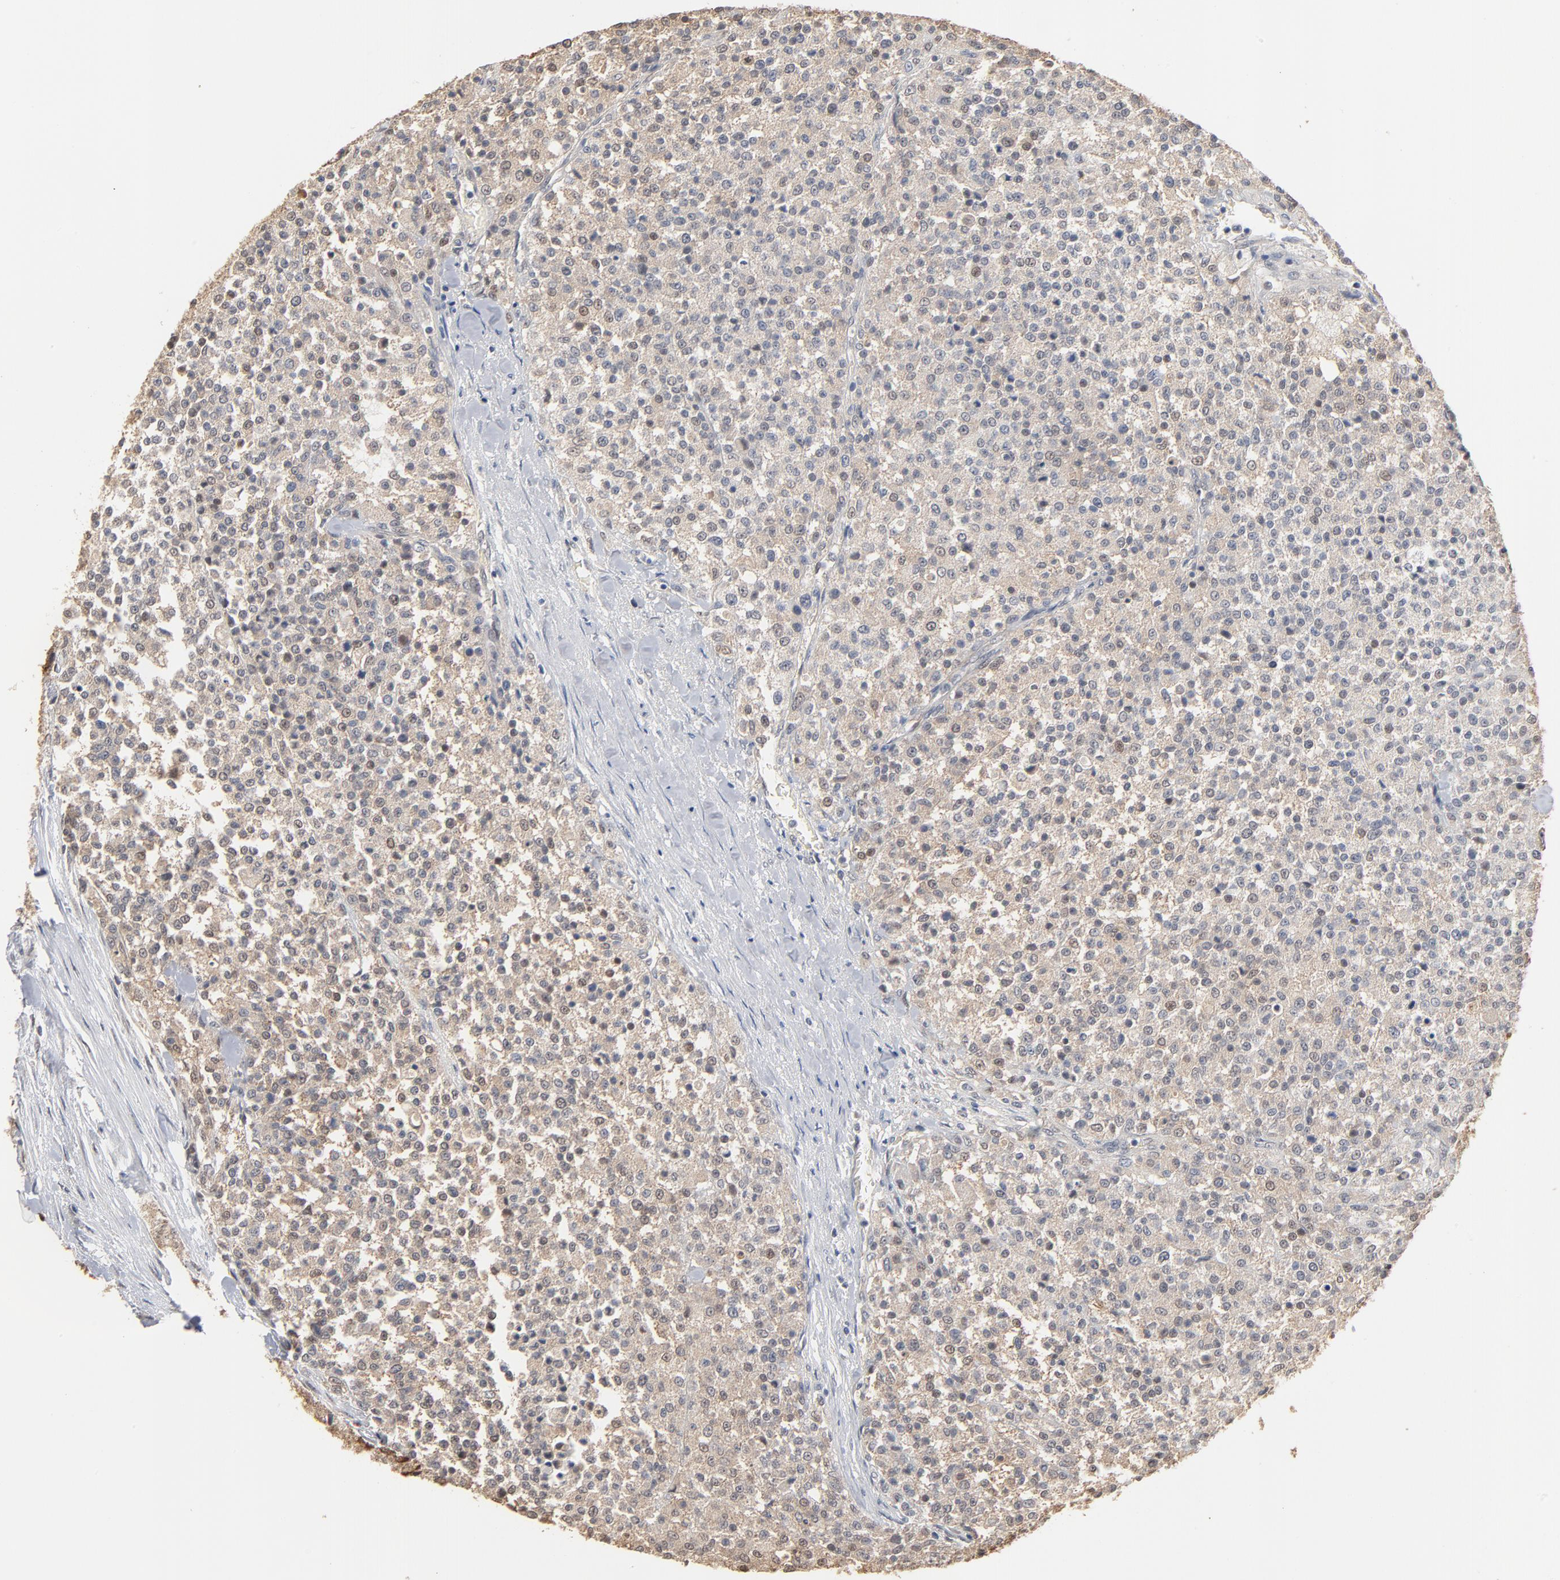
{"staining": {"intensity": "weak", "quantity": "25%-75%", "location": "cytoplasmic/membranous"}, "tissue": "testis cancer", "cell_type": "Tumor cells", "image_type": "cancer", "snomed": [{"axis": "morphology", "description": "Seminoma, NOS"}, {"axis": "topography", "description": "Testis"}], "caption": "Testis seminoma stained for a protein (brown) exhibits weak cytoplasmic/membranous positive expression in about 25%-75% of tumor cells.", "gene": "EPCAM", "patient": {"sex": "male", "age": 59}}